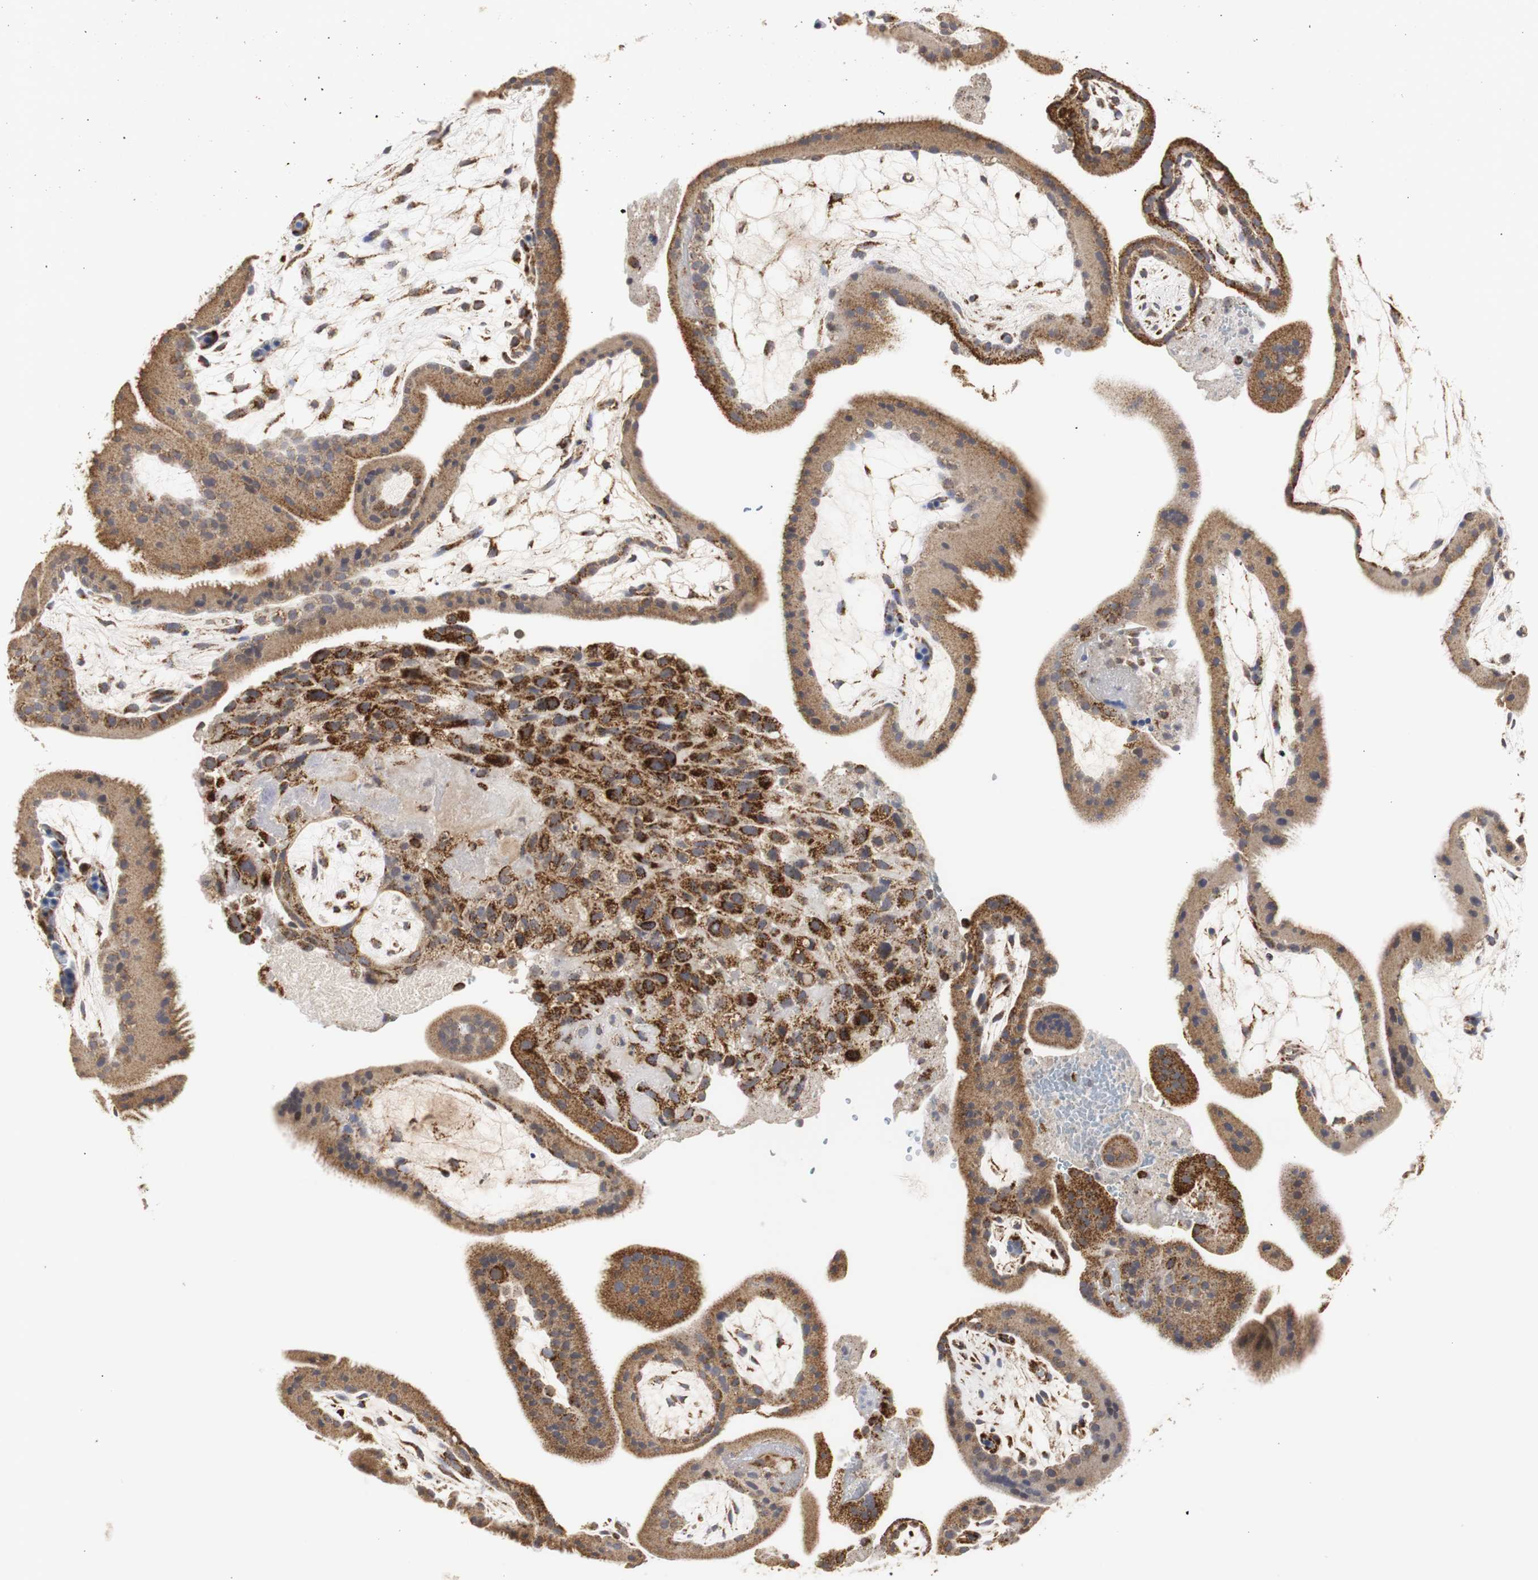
{"staining": {"intensity": "strong", "quantity": ">75%", "location": "cytoplasmic/membranous"}, "tissue": "placenta", "cell_type": "Decidual cells", "image_type": "normal", "snomed": [{"axis": "morphology", "description": "Normal tissue, NOS"}, {"axis": "topography", "description": "Placenta"}], "caption": "Decidual cells display strong cytoplasmic/membranous positivity in about >75% of cells in benign placenta.", "gene": "HSD17B10", "patient": {"sex": "female", "age": 19}}